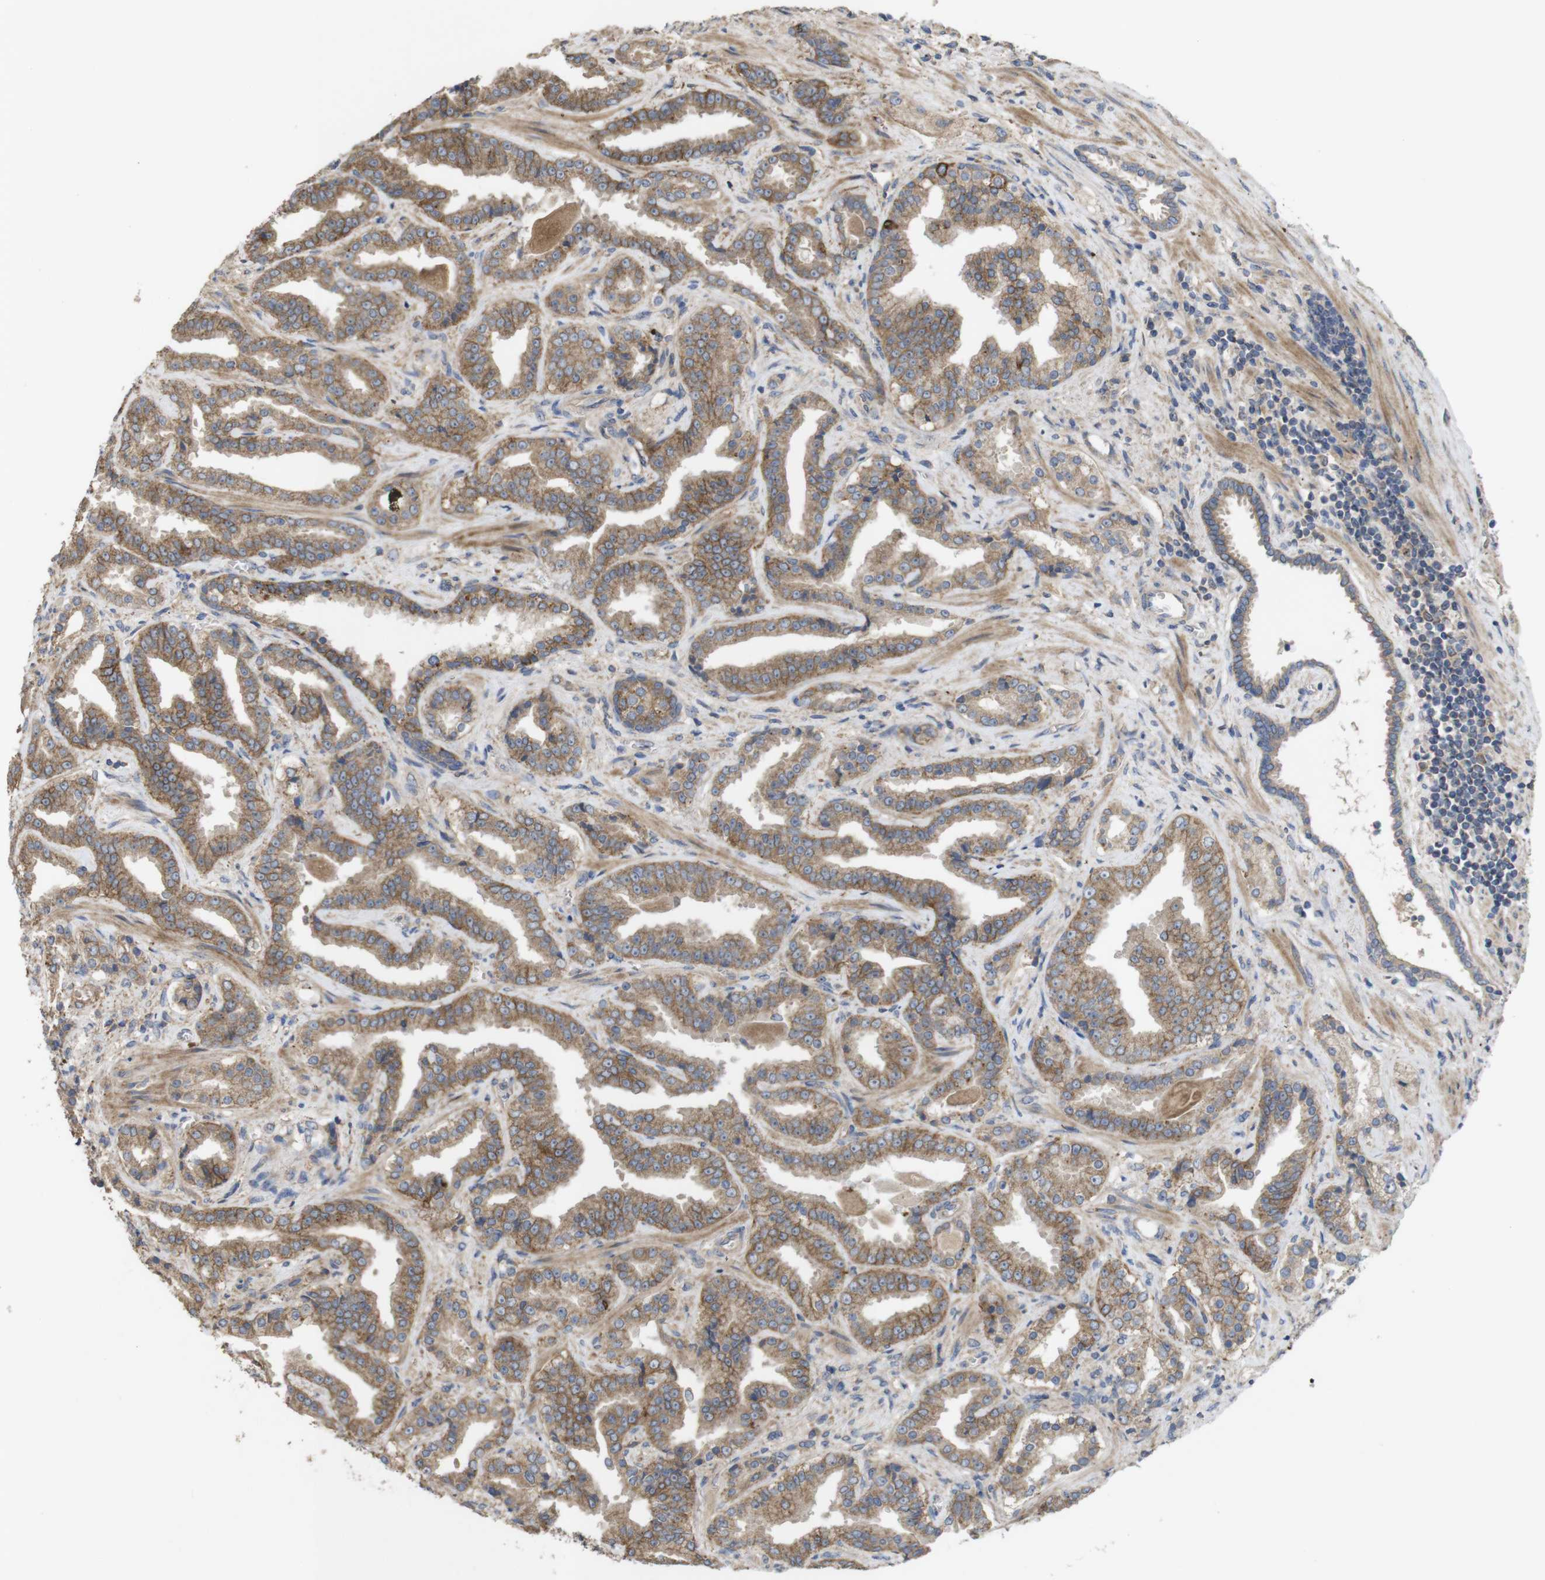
{"staining": {"intensity": "moderate", "quantity": ">75%", "location": "cytoplasmic/membranous"}, "tissue": "prostate cancer", "cell_type": "Tumor cells", "image_type": "cancer", "snomed": [{"axis": "morphology", "description": "Adenocarcinoma, Low grade"}, {"axis": "topography", "description": "Prostate"}], "caption": "Adenocarcinoma (low-grade) (prostate) stained for a protein demonstrates moderate cytoplasmic/membranous positivity in tumor cells. The staining is performed using DAB brown chromogen to label protein expression. The nuclei are counter-stained blue using hematoxylin.", "gene": "KCNS3", "patient": {"sex": "male", "age": 60}}